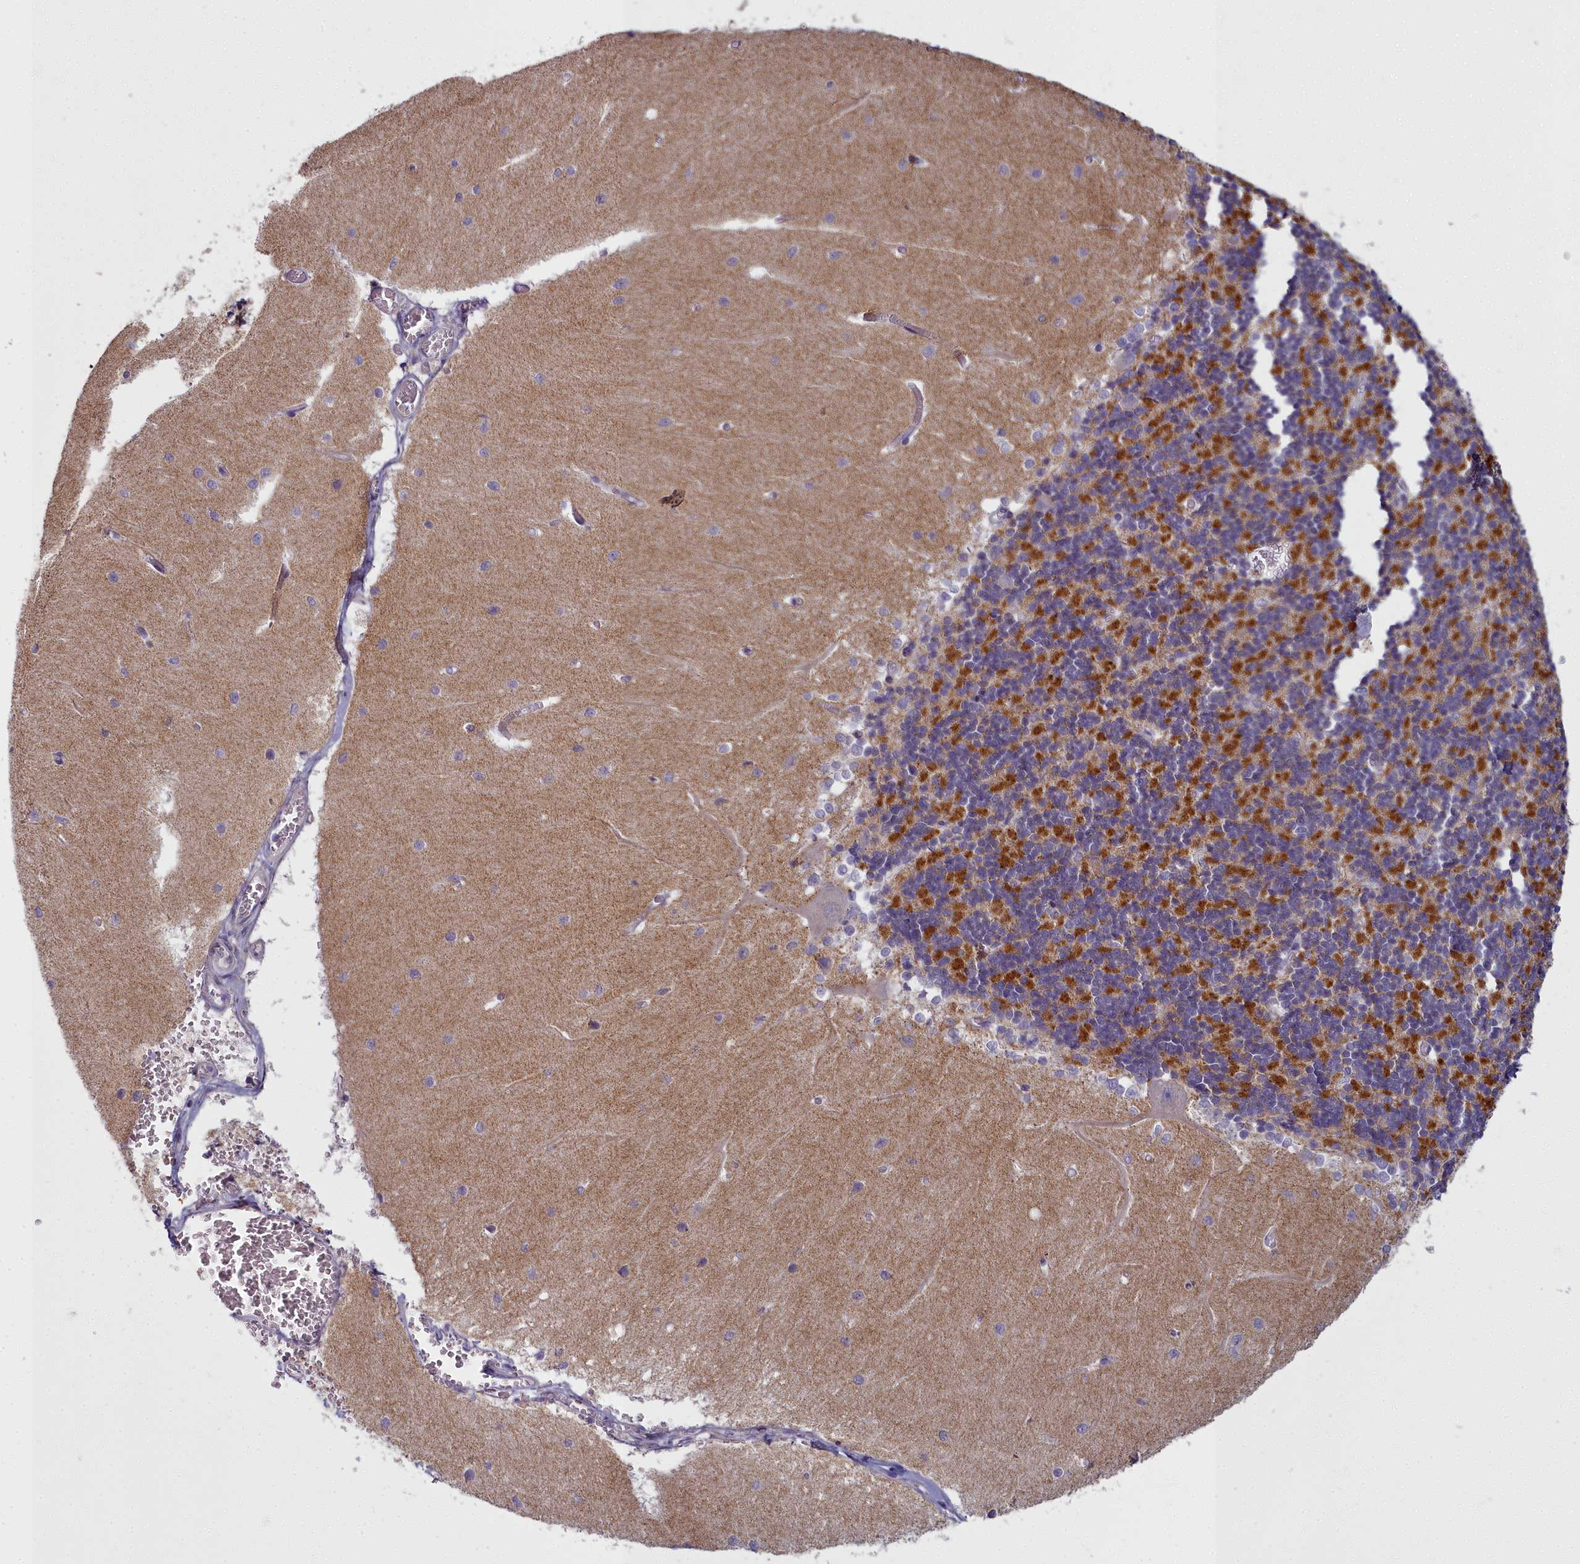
{"staining": {"intensity": "moderate", "quantity": "25%-75%", "location": "cytoplasmic/membranous"}, "tissue": "cerebellum", "cell_type": "Cells in granular layer", "image_type": "normal", "snomed": [{"axis": "morphology", "description": "Normal tissue, NOS"}, {"axis": "topography", "description": "Cerebellum"}], "caption": "A micrograph of cerebellum stained for a protein displays moderate cytoplasmic/membranous brown staining in cells in granular layer.", "gene": "ARL15", "patient": {"sex": "male", "age": 37}}